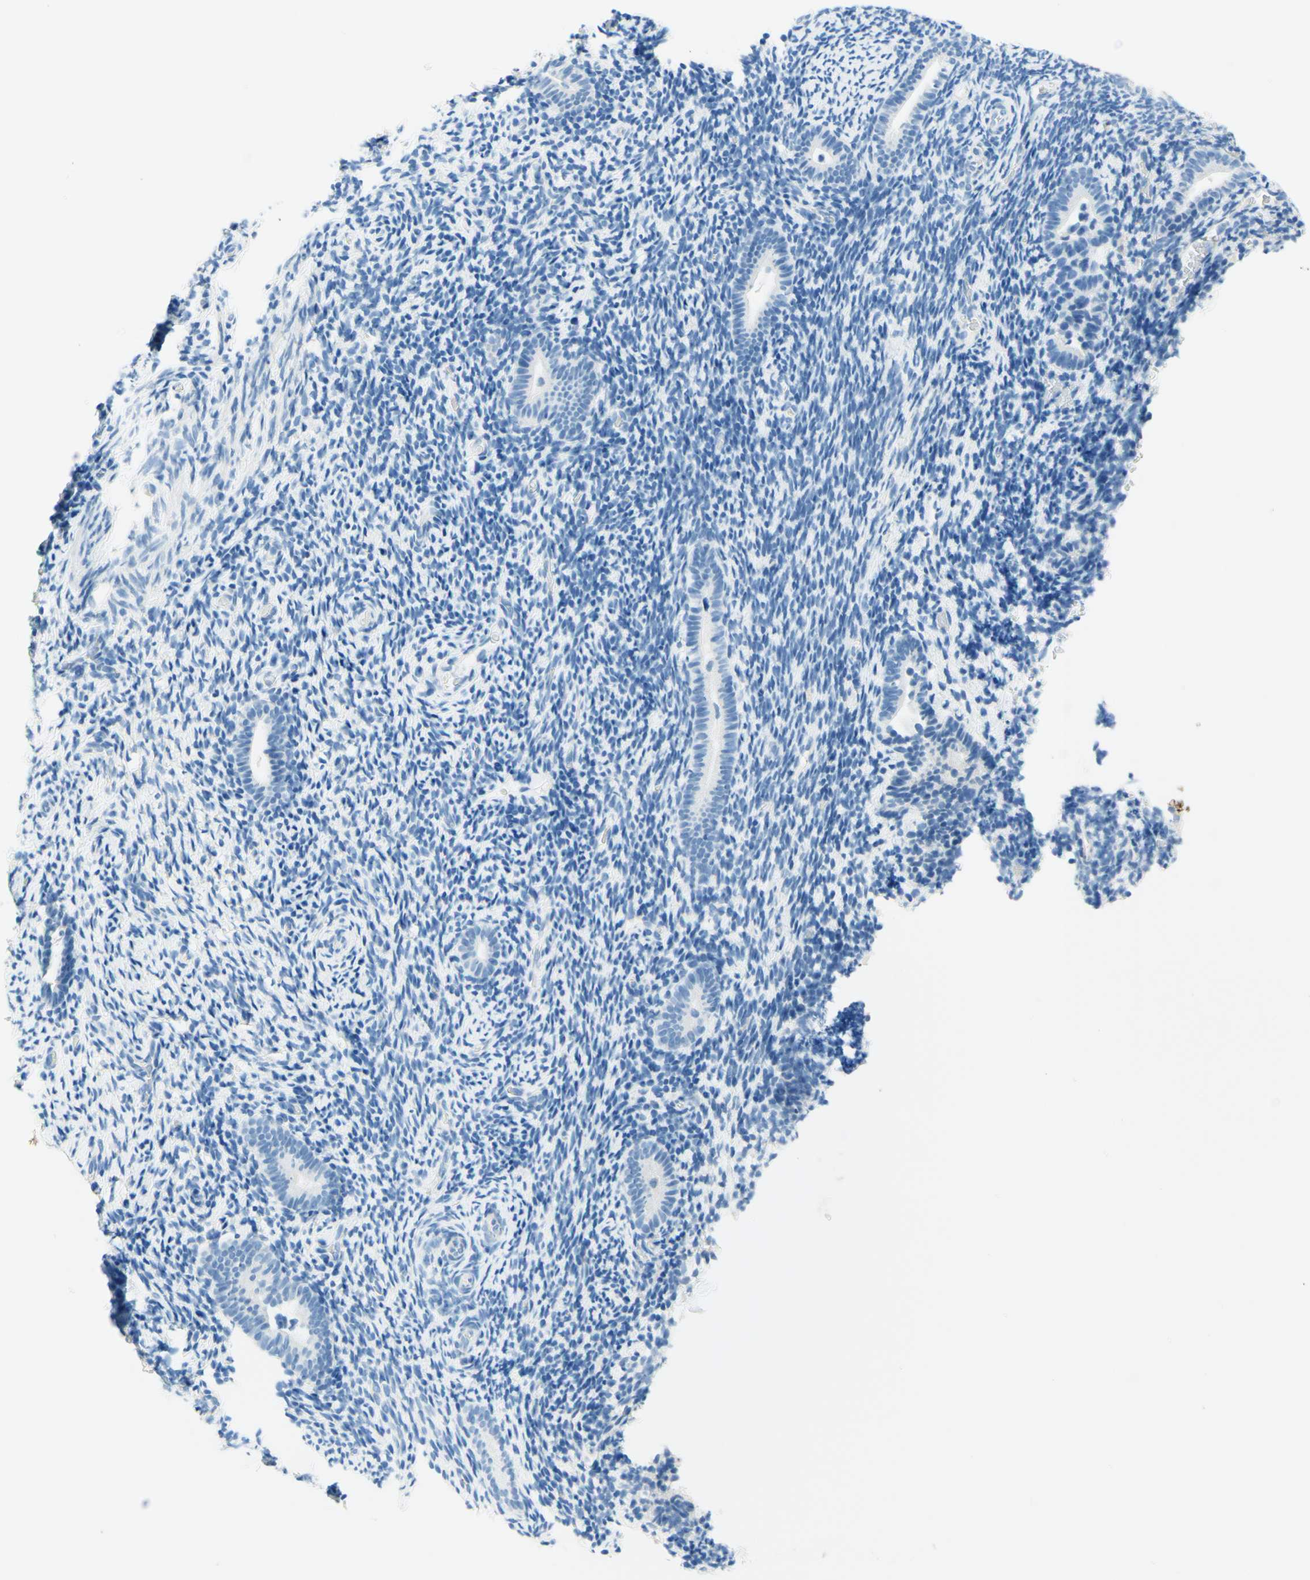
{"staining": {"intensity": "negative", "quantity": "none", "location": "none"}, "tissue": "endometrium", "cell_type": "Cells in endometrial stroma", "image_type": "normal", "snomed": [{"axis": "morphology", "description": "Normal tissue, NOS"}, {"axis": "topography", "description": "Endometrium"}], "caption": "Cells in endometrial stroma are negative for brown protein staining in unremarkable endometrium.", "gene": "PASD1", "patient": {"sex": "female", "age": 51}}